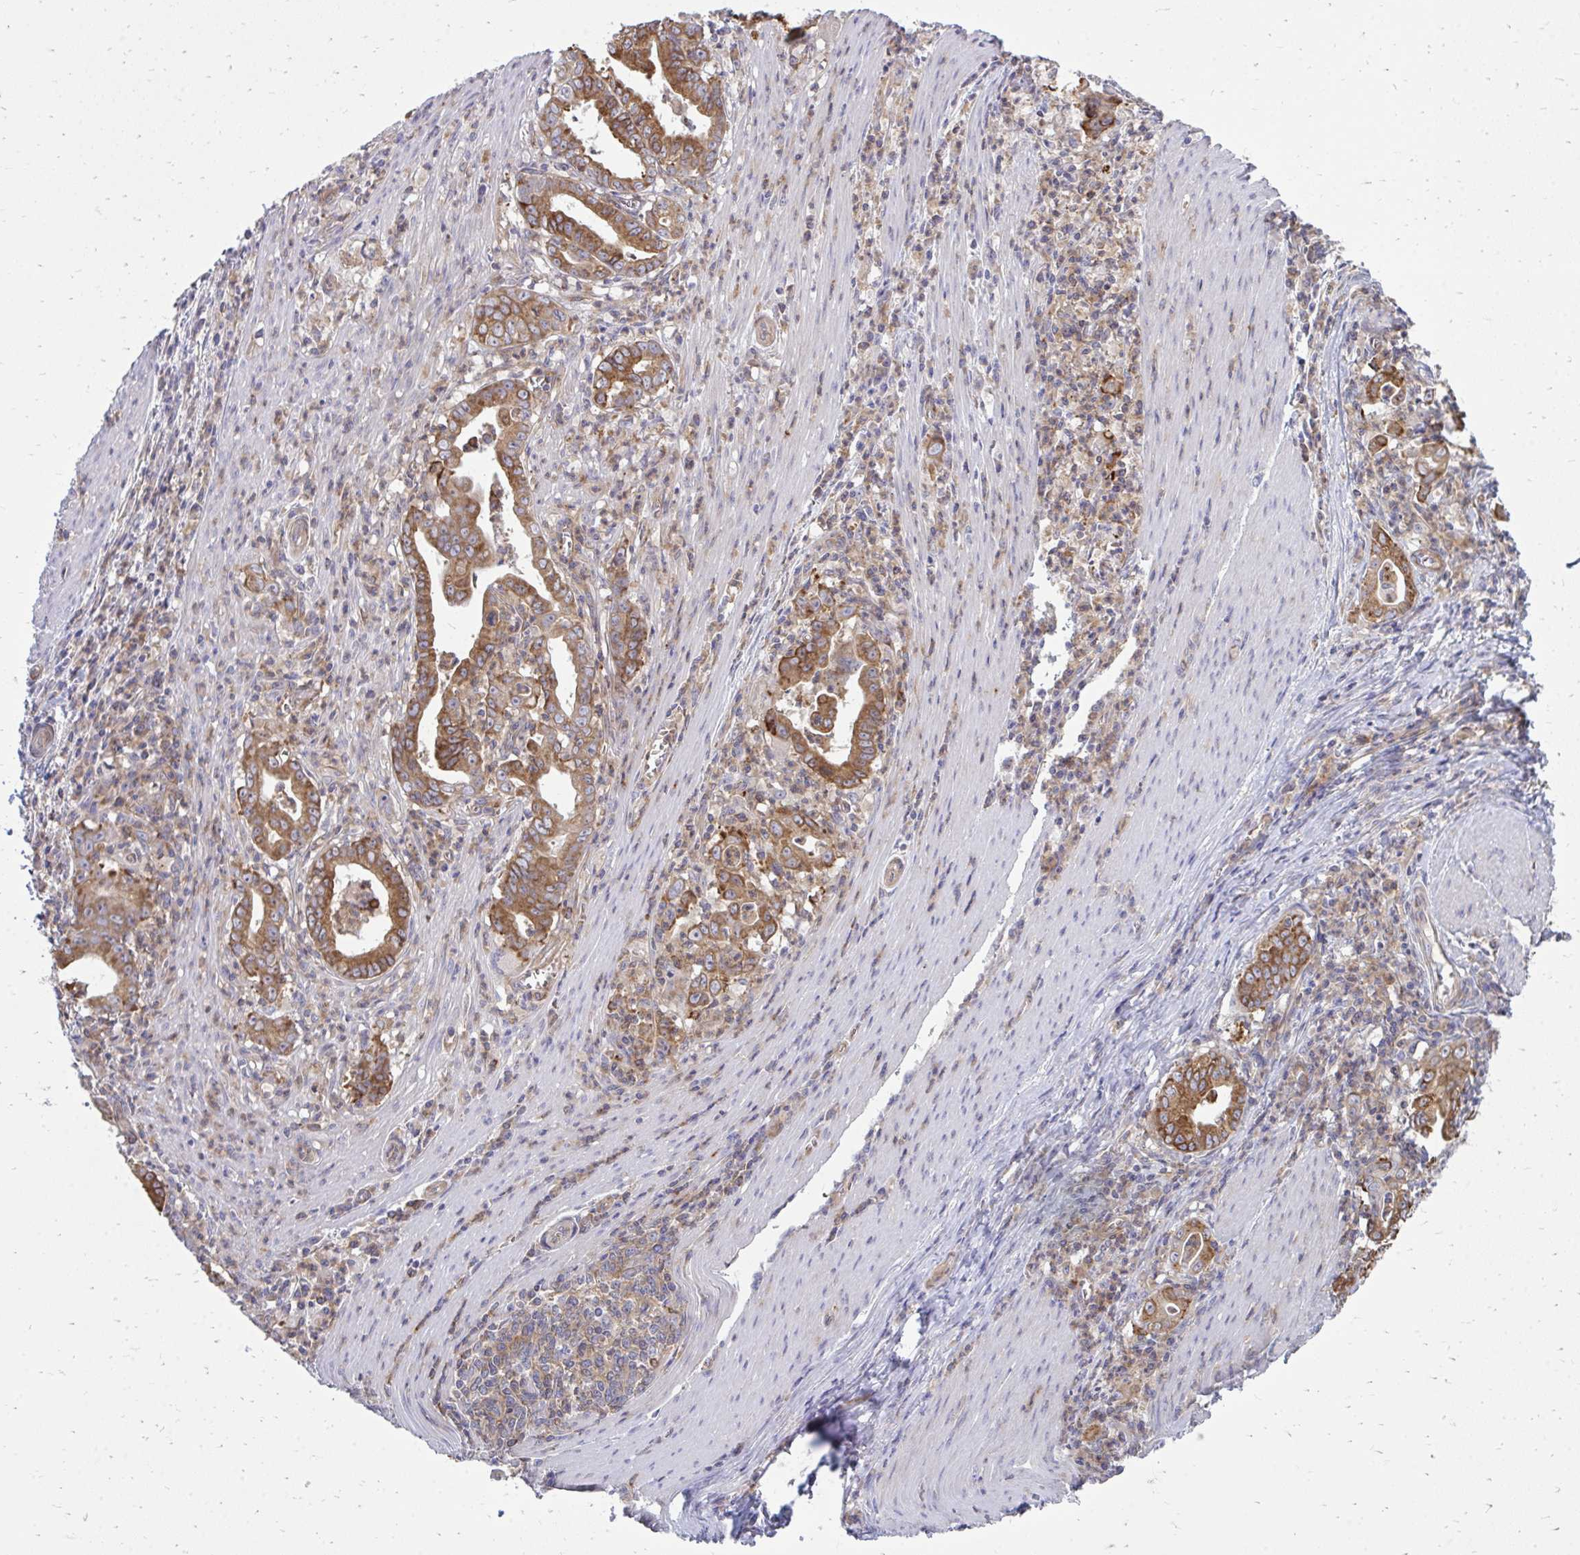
{"staining": {"intensity": "moderate", "quantity": ">75%", "location": "cytoplasmic/membranous"}, "tissue": "stomach cancer", "cell_type": "Tumor cells", "image_type": "cancer", "snomed": [{"axis": "morphology", "description": "Adenocarcinoma, NOS"}, {"axis": "topography", "description": "Stomach, upper"}], "caption": "Stomach adenocarcinoma stained with a protein marker demonstrates moderate staining in tumor cells.", "gene": "ASAP1", "patient": {"sex": "female", "age": 79}}